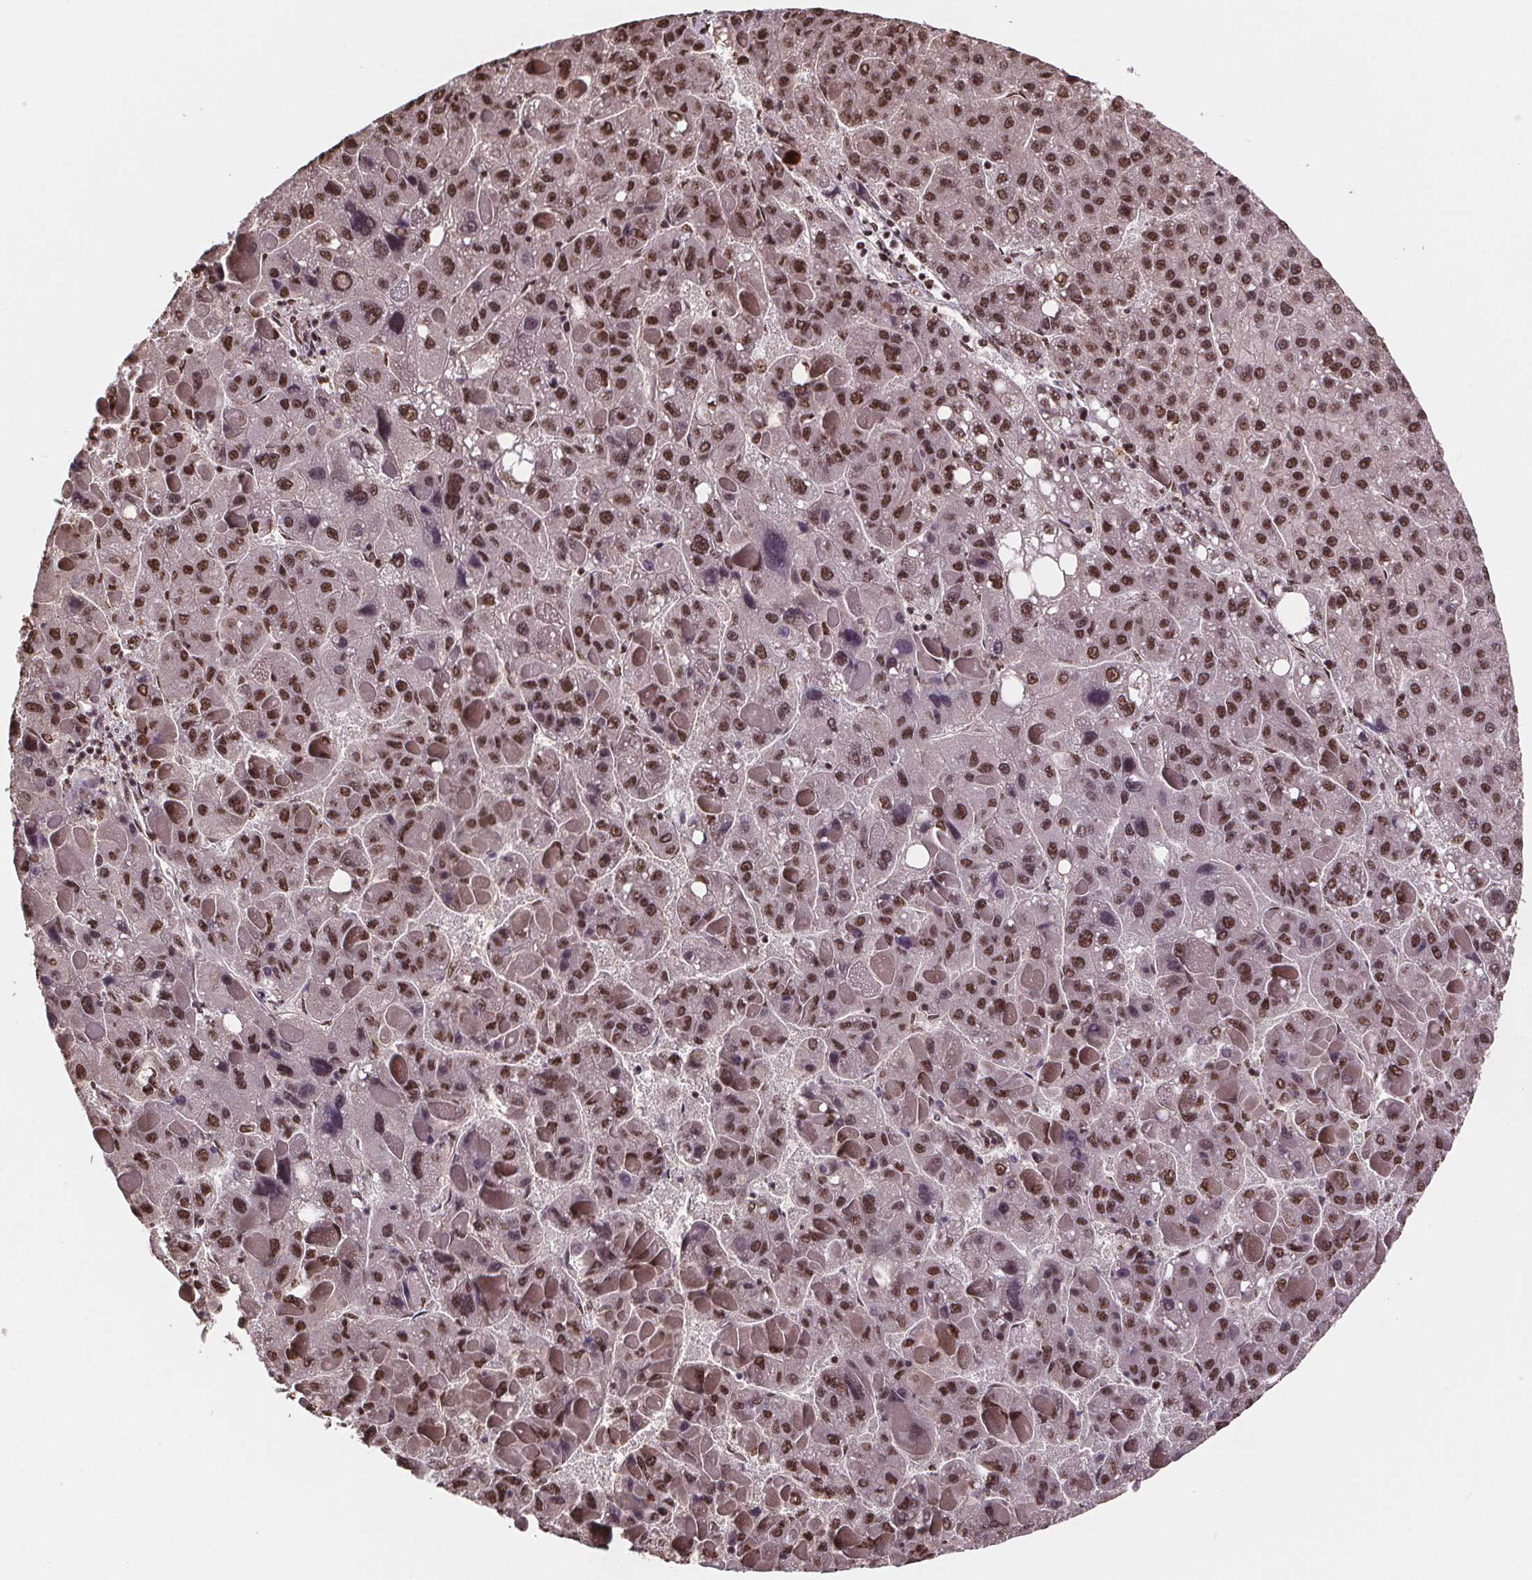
{"staining": {"intensity": "moderate", "quantity": ">75%", "location": "nuclear"}, "tissue": "liver cancer", "cell_type": "Tumor cells", "image_type": "cancer", "snomed": [{"axis": "morphology", "description": "Carcinoma, Hepatocellular, NOS"}, {"axis": "topography", "description": "Liver"}], "caption": "The immunohistochemical stain labels moderate nuclear positivity in tumor cells of hepatocellular carcinoma (liver) tissue. The staining was performed using DAB (3,3'-diaminobenzidine), with brown indicating positive protein expression. Nuclei are stained blue with hematoxylin.", "gene": "JARID2", "patient": {"sex": "female", "age": 82}}